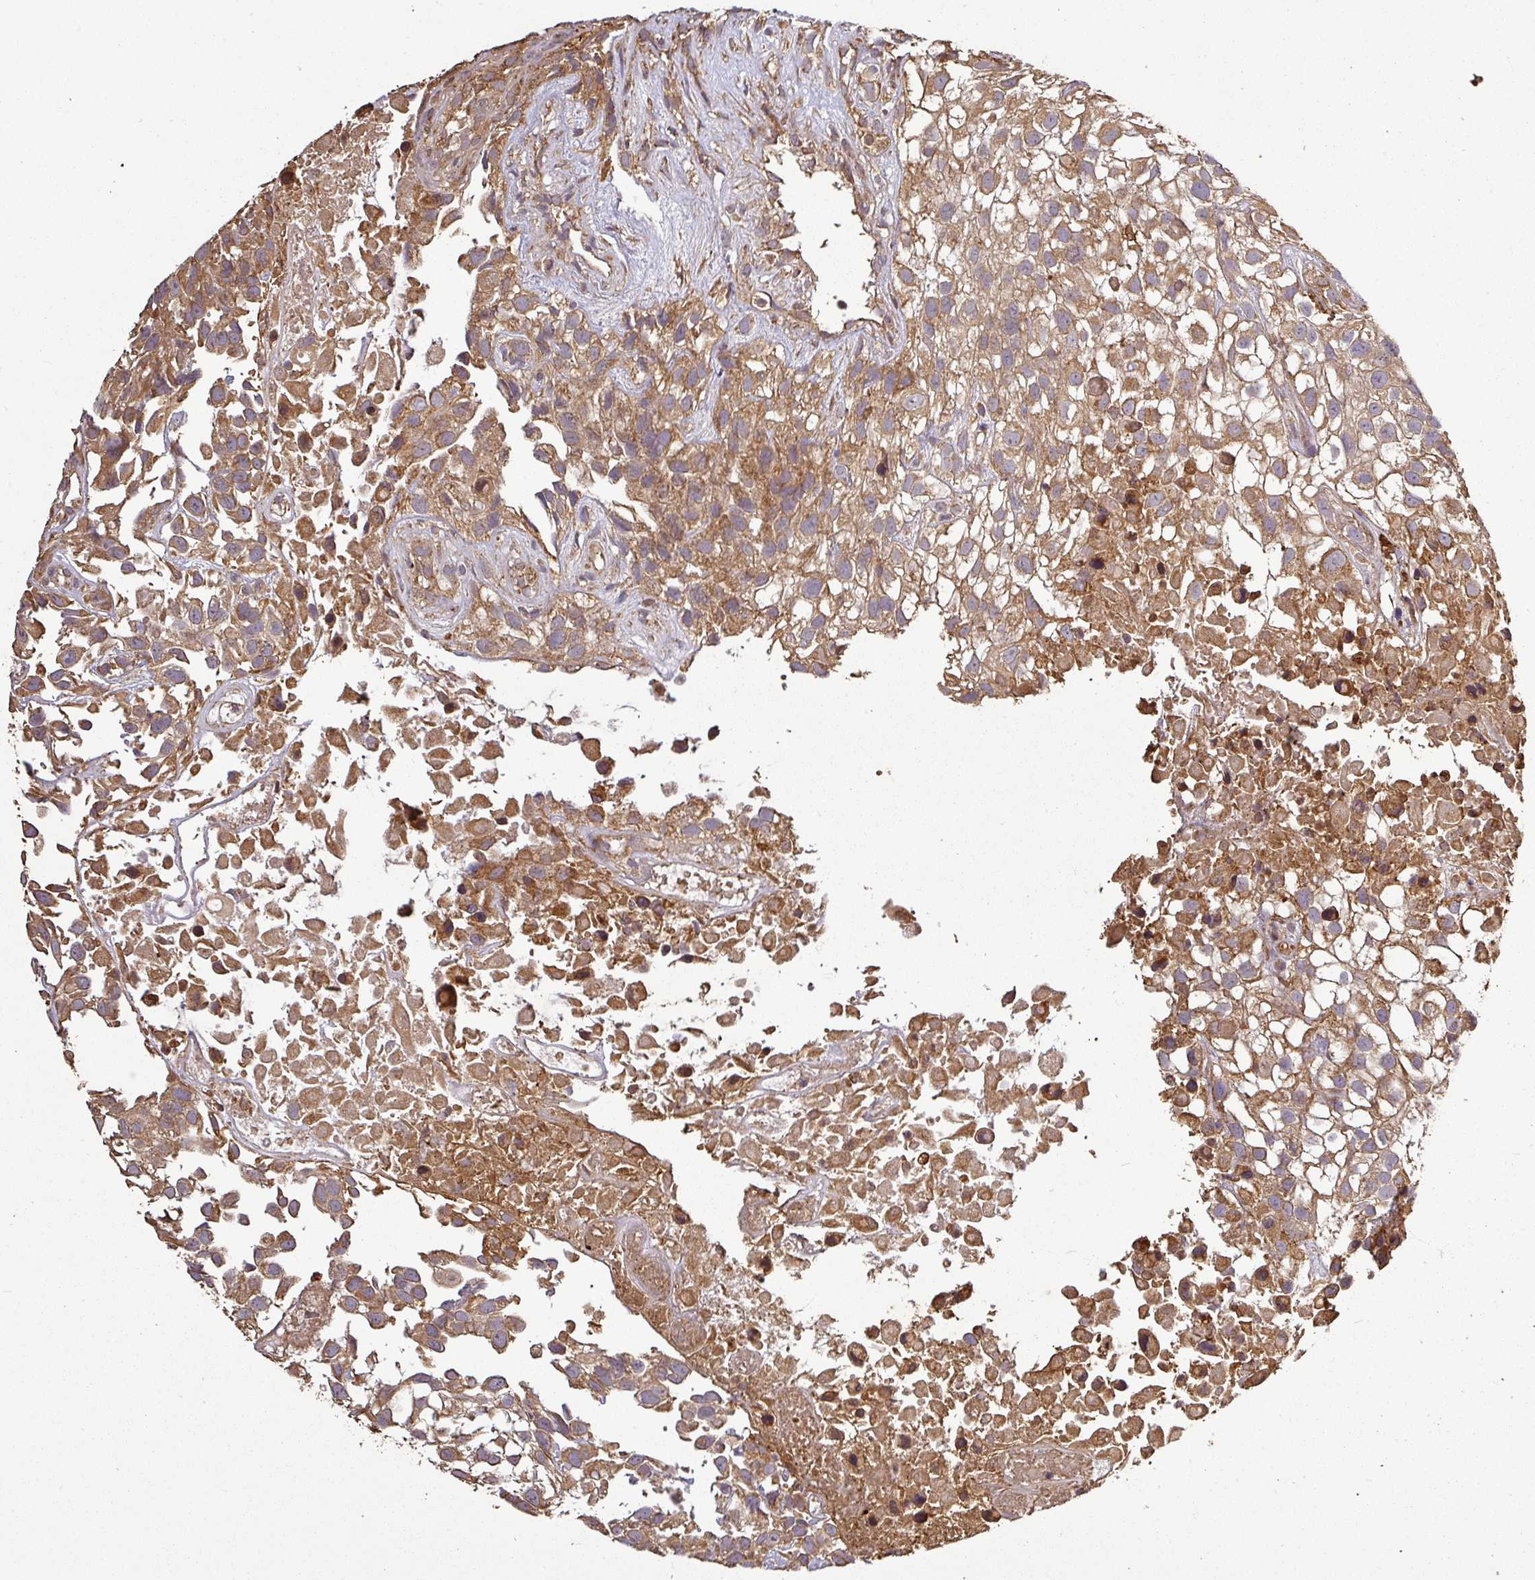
{"staining": {"intensity": "moderate", "quantity": ">75%", "location": "cytoplasmic/membranous"}, "tissue": "urothelial cancer", "cell_type": "Tumor cells", "image_type": "cancer", "snomed": [{"axis": "morphology", "description": "Urothelial carcinoma, High grade"}, {"axis": "topography", "description": "Urinary bladder"}], "caption": "An image of high-grade urothelial carcinoma stained for a protein displays moderate cytoplasmic/membranous brown staining in tumor cells. The protein is stained brown, and the nuclei are stained in blue (DAB (3,3'-diaminobenzidine) IHC with brightfield microscopy, high magnification).", "gene": "PLEKHM1", "patient": {"sex": "male", "age": 56}}